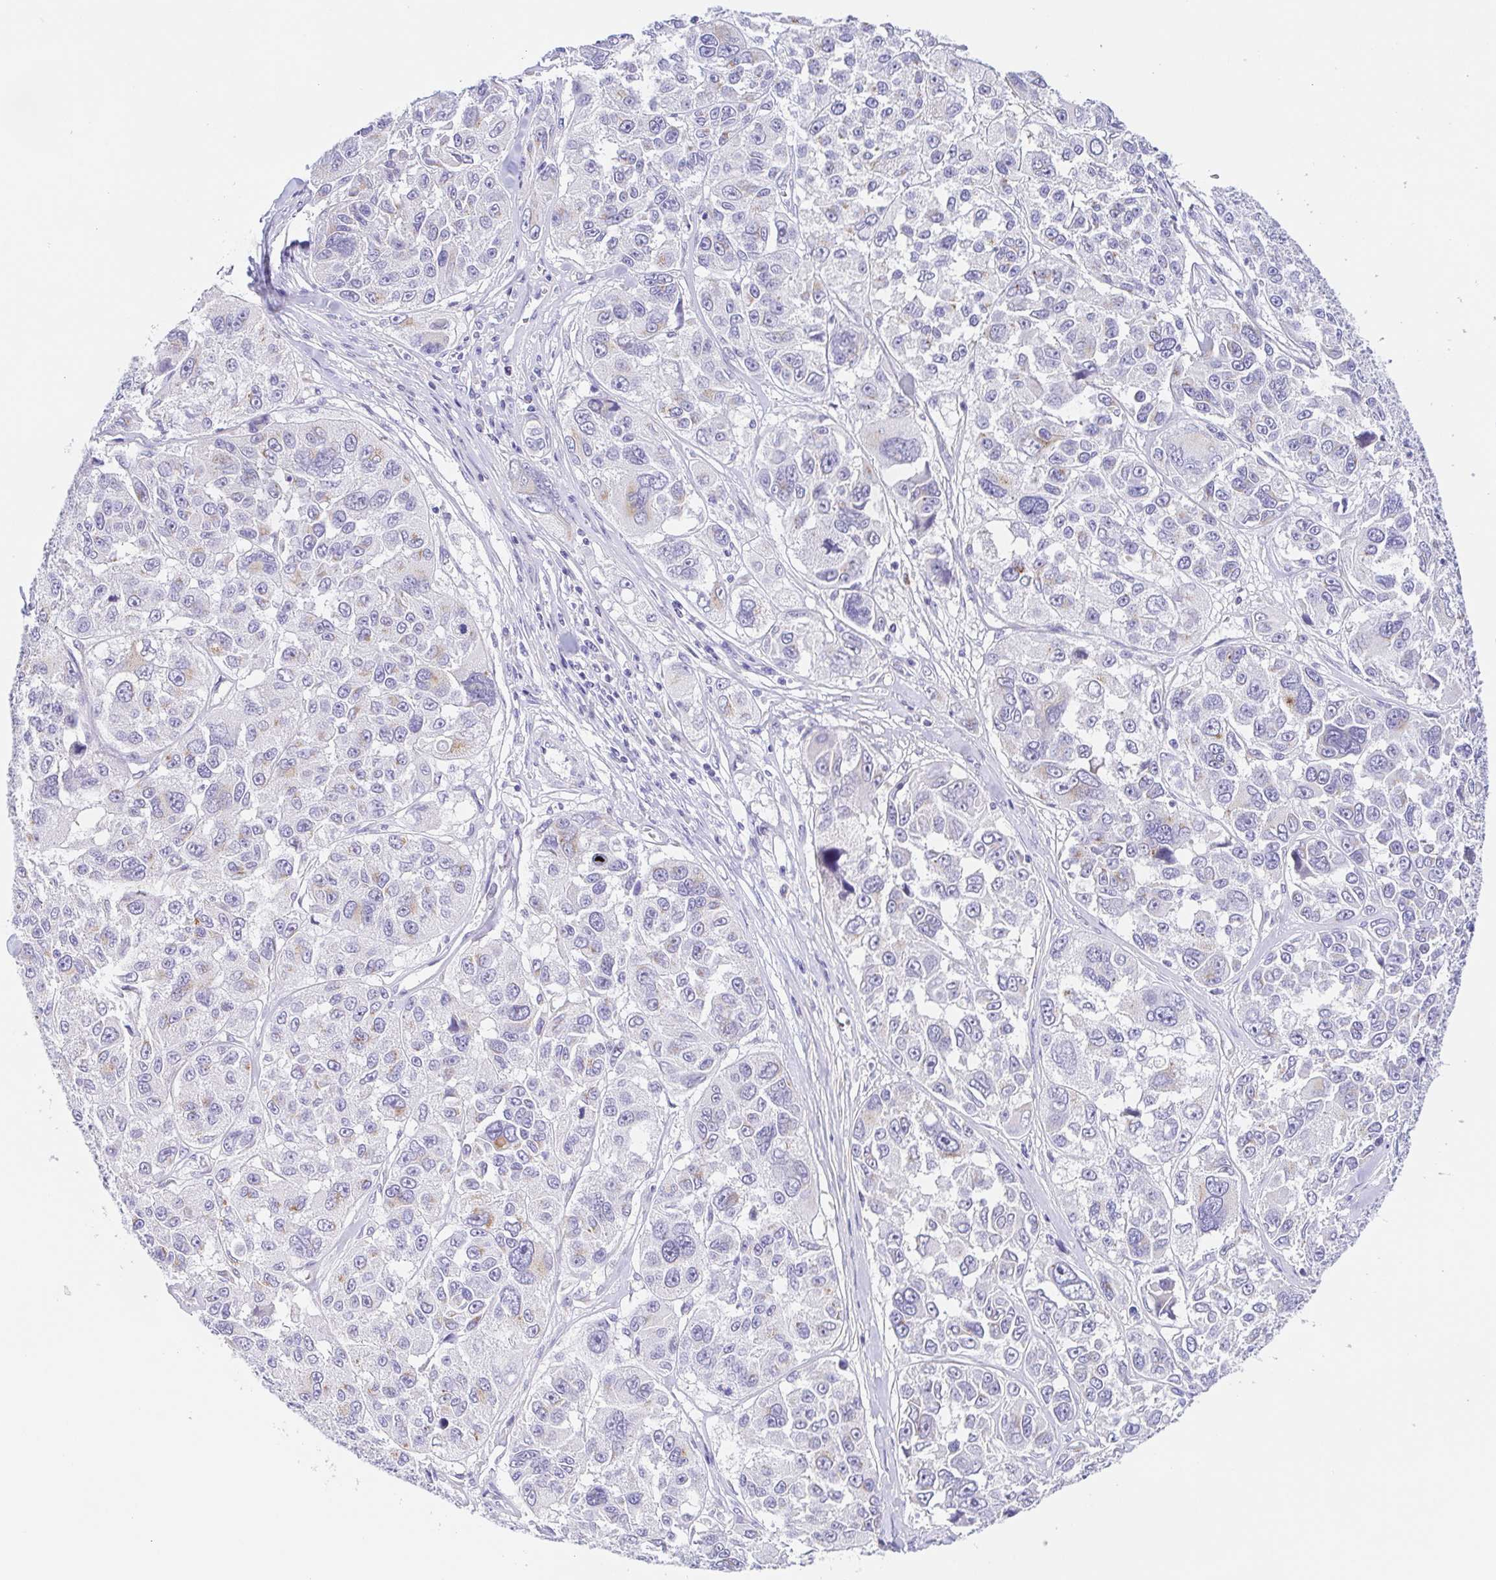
{"staining": {"intensity": "negative", "quantity": "none", "location": "none"}, "tissue": "melanoma", "cell_type": "Tumor cells", "image_type": "cancer", "snomed": [{"axis": "morphology", "description": "Malignant melanoma, NOS"}, {"axis": "topography", "description": "Skin"}], "caption": "The histopathology image demonstrates no staining of tumor cells in malignant melanoma.", "gene": "SCG3", "patient": {"sex": "female", "age": 66}}